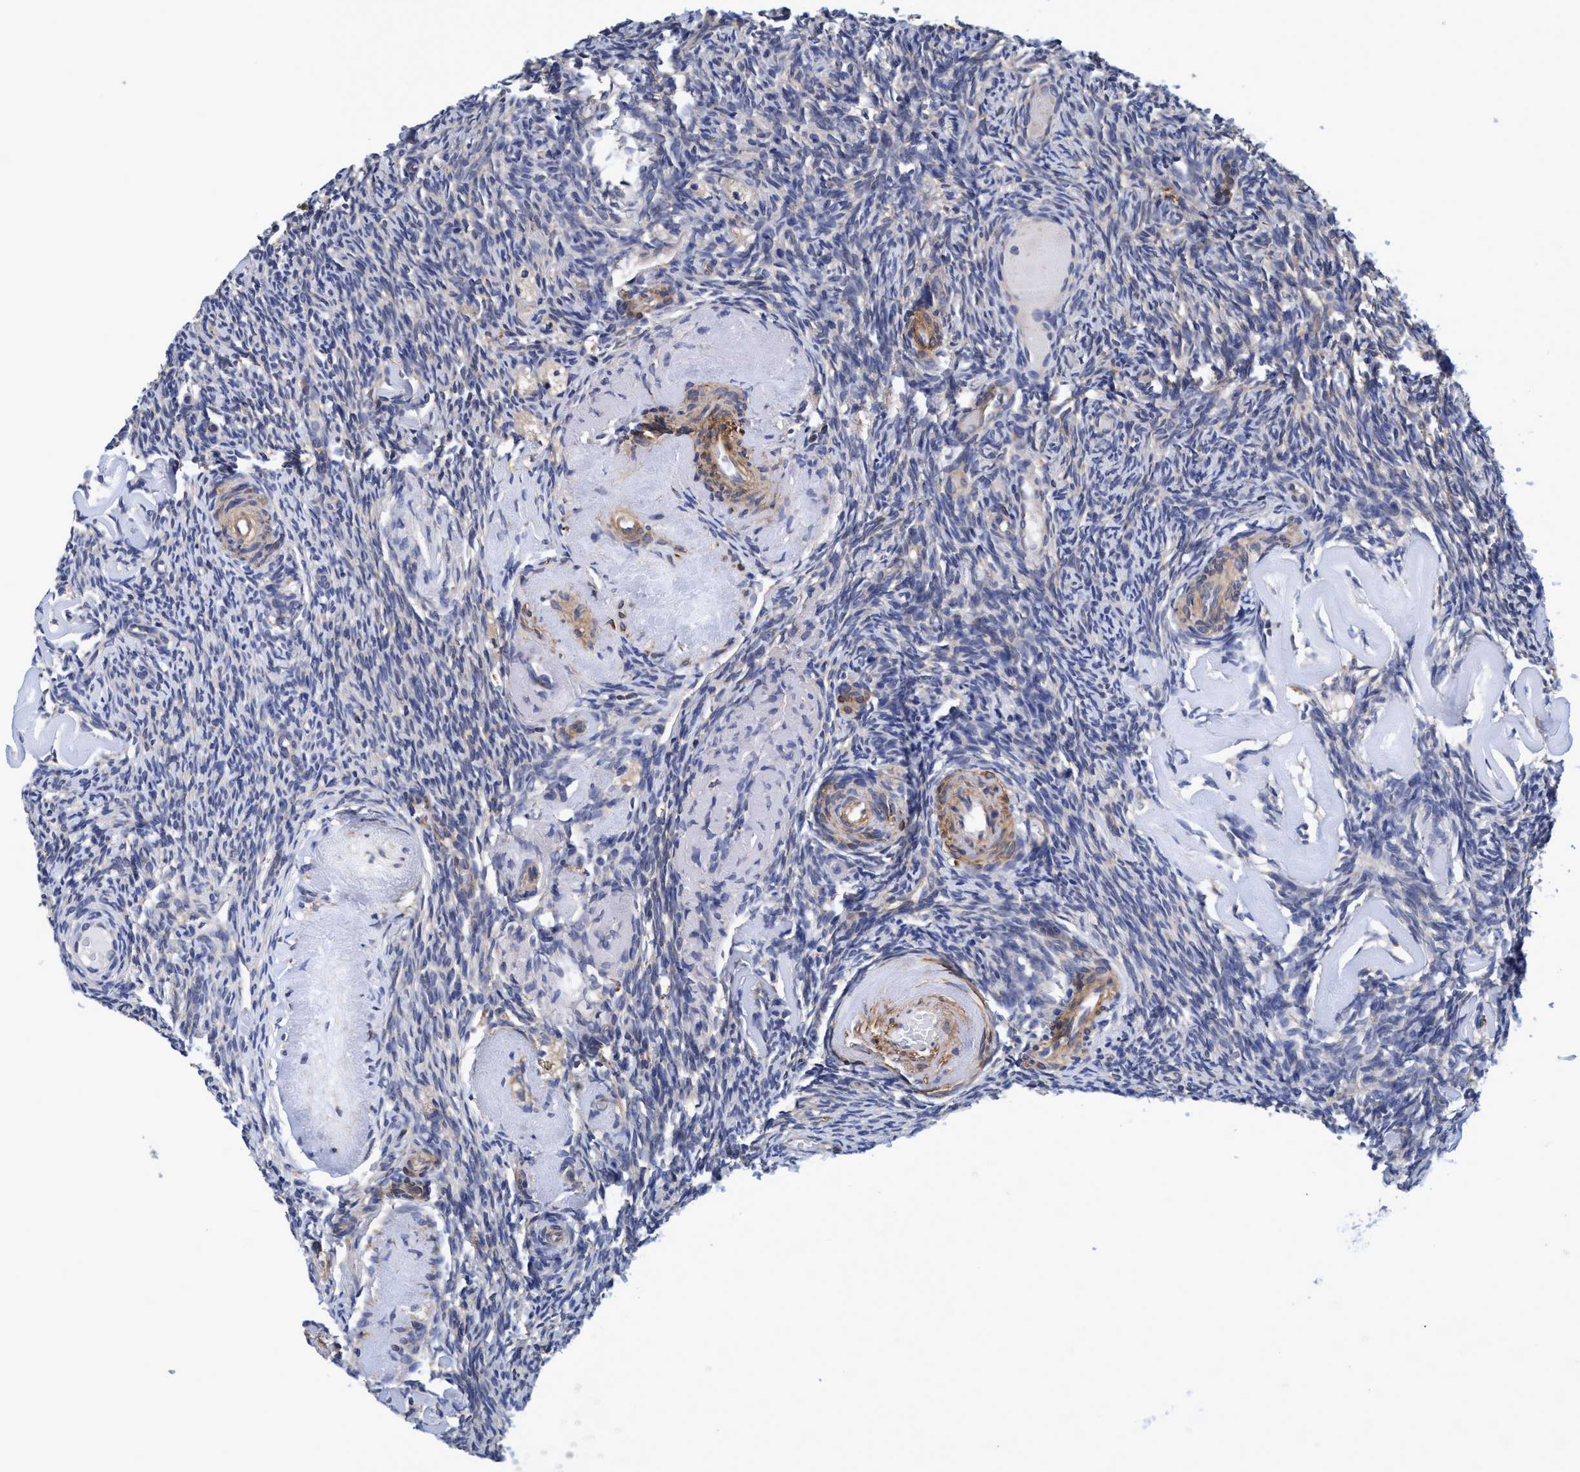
{"staining": {"intensity": "weak", "quantity": "25%-75%", "location": "cytoplasmic/membranous"}, "tissue": "ovary", "cell_type": "Follicle cells", "image_type": "normal", "snomed": [{"axis": "morphology", "description": "Normal tissue, NOS"}, {"axis": "topography", "description": "Ovary"}], "caption": "Ovary was stained to show a protein in brown. There is low levels of weak cytoplasmic/membranous expression in about 25%-75% of follicle cells. (brown staining indicates protein expression, while blue staining denotes nuclei).", "gene": "CALCOCO2", "patient": {"sex": "female", "age": 60}}